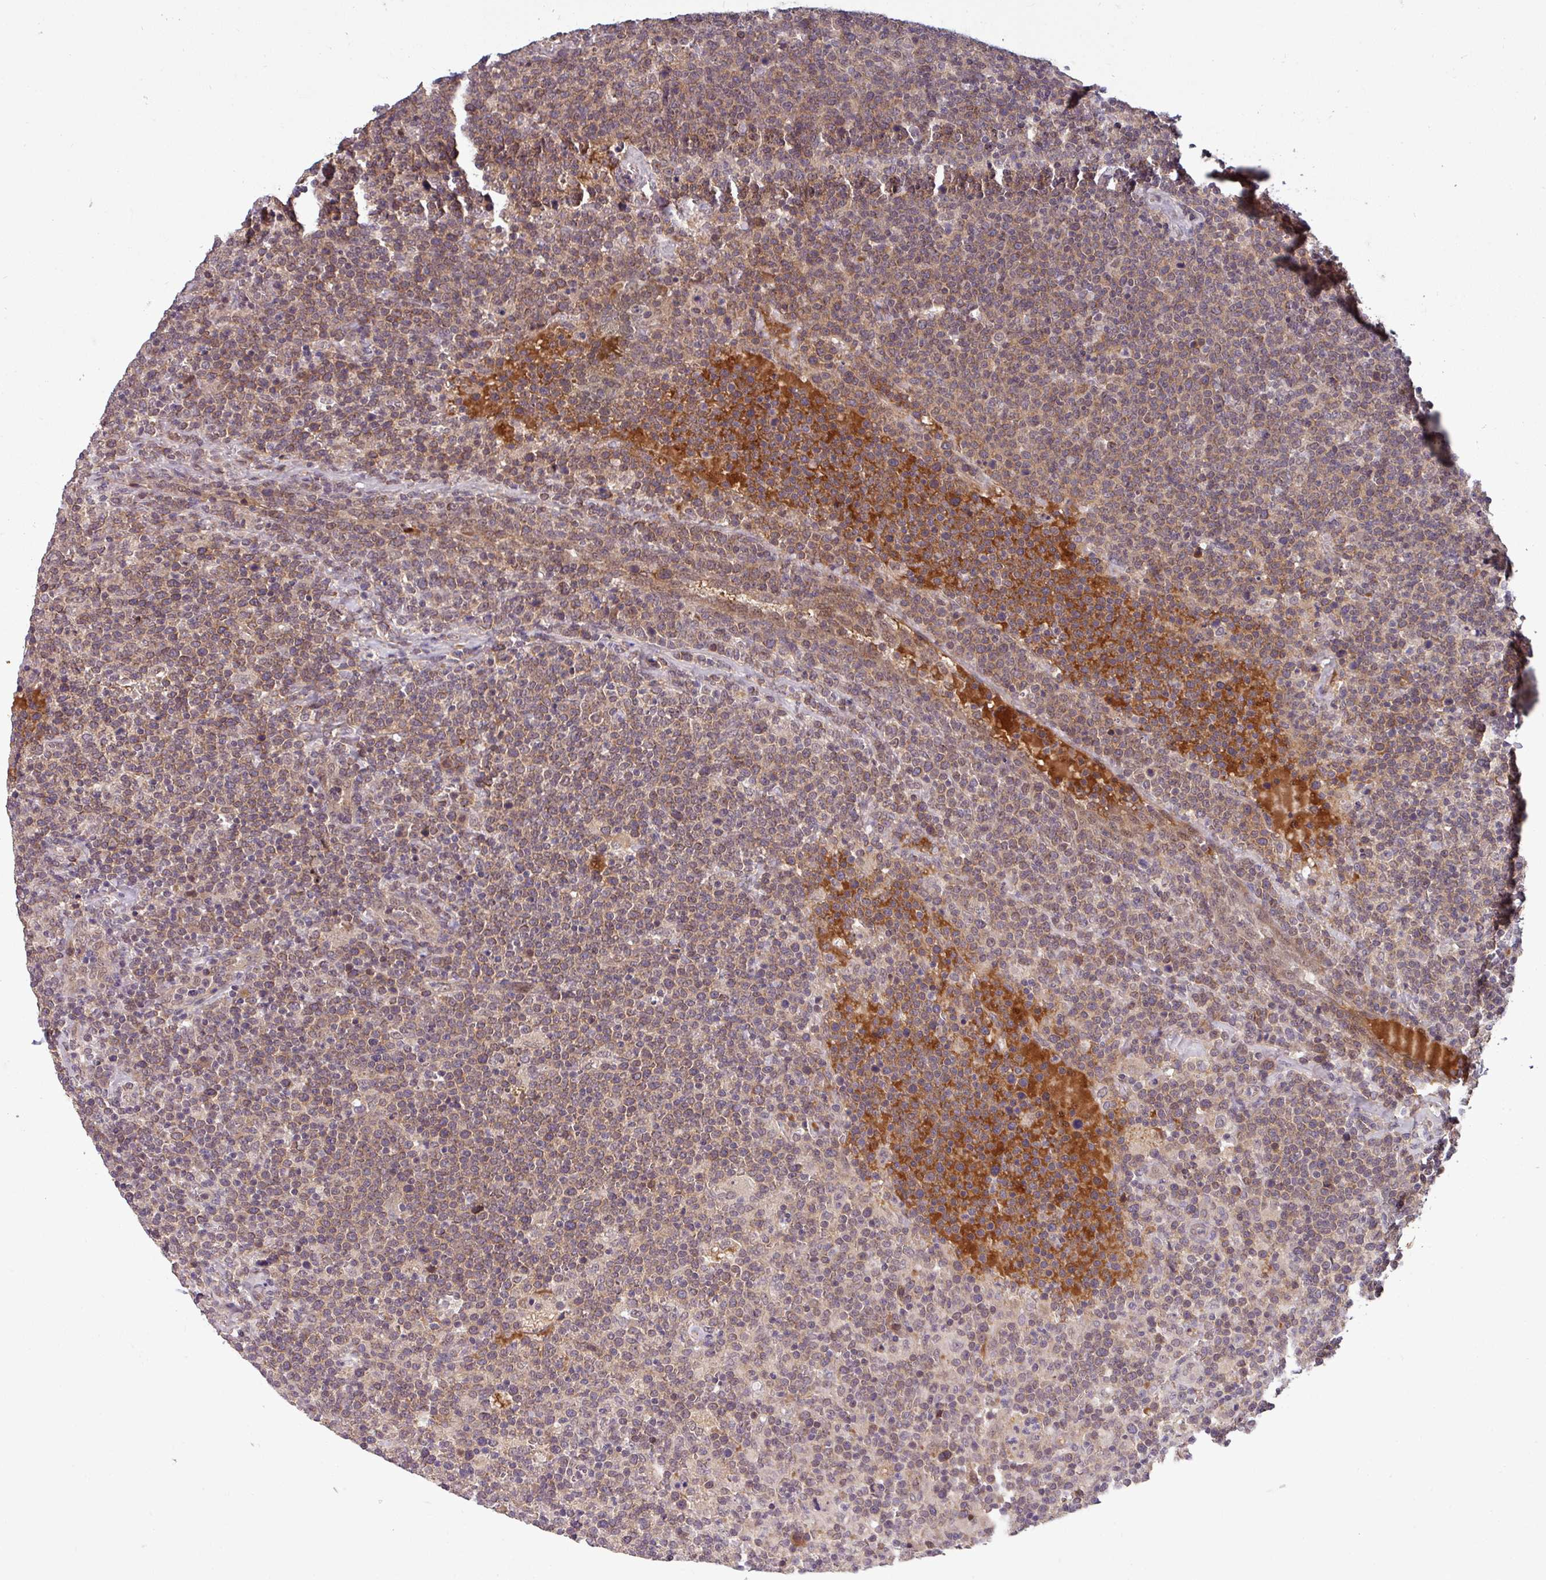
{"staining": {"intensity": "moderate", "quantity": ">75%", "location": "cytoplasmic/membranous"}, "tissue": "lymphoma", "cell_type": "Tumor cells", "image_type": "cancer", "snomed": [{"axis": "morphology", "description": "Malignant lymphoma, non-Hodgkin's type, High grade"}, {"axis": "topography", "description": "Lymph node"}], "caption": "IHC micrograph of human lymphoma stained for a protein (brown), which demonstrates medium levels of moderate cytoplasmic/membranous staining in about >75% of tumor cells.", "gene": "PUS1", "patient": {"sex": "male", "age": 61}}